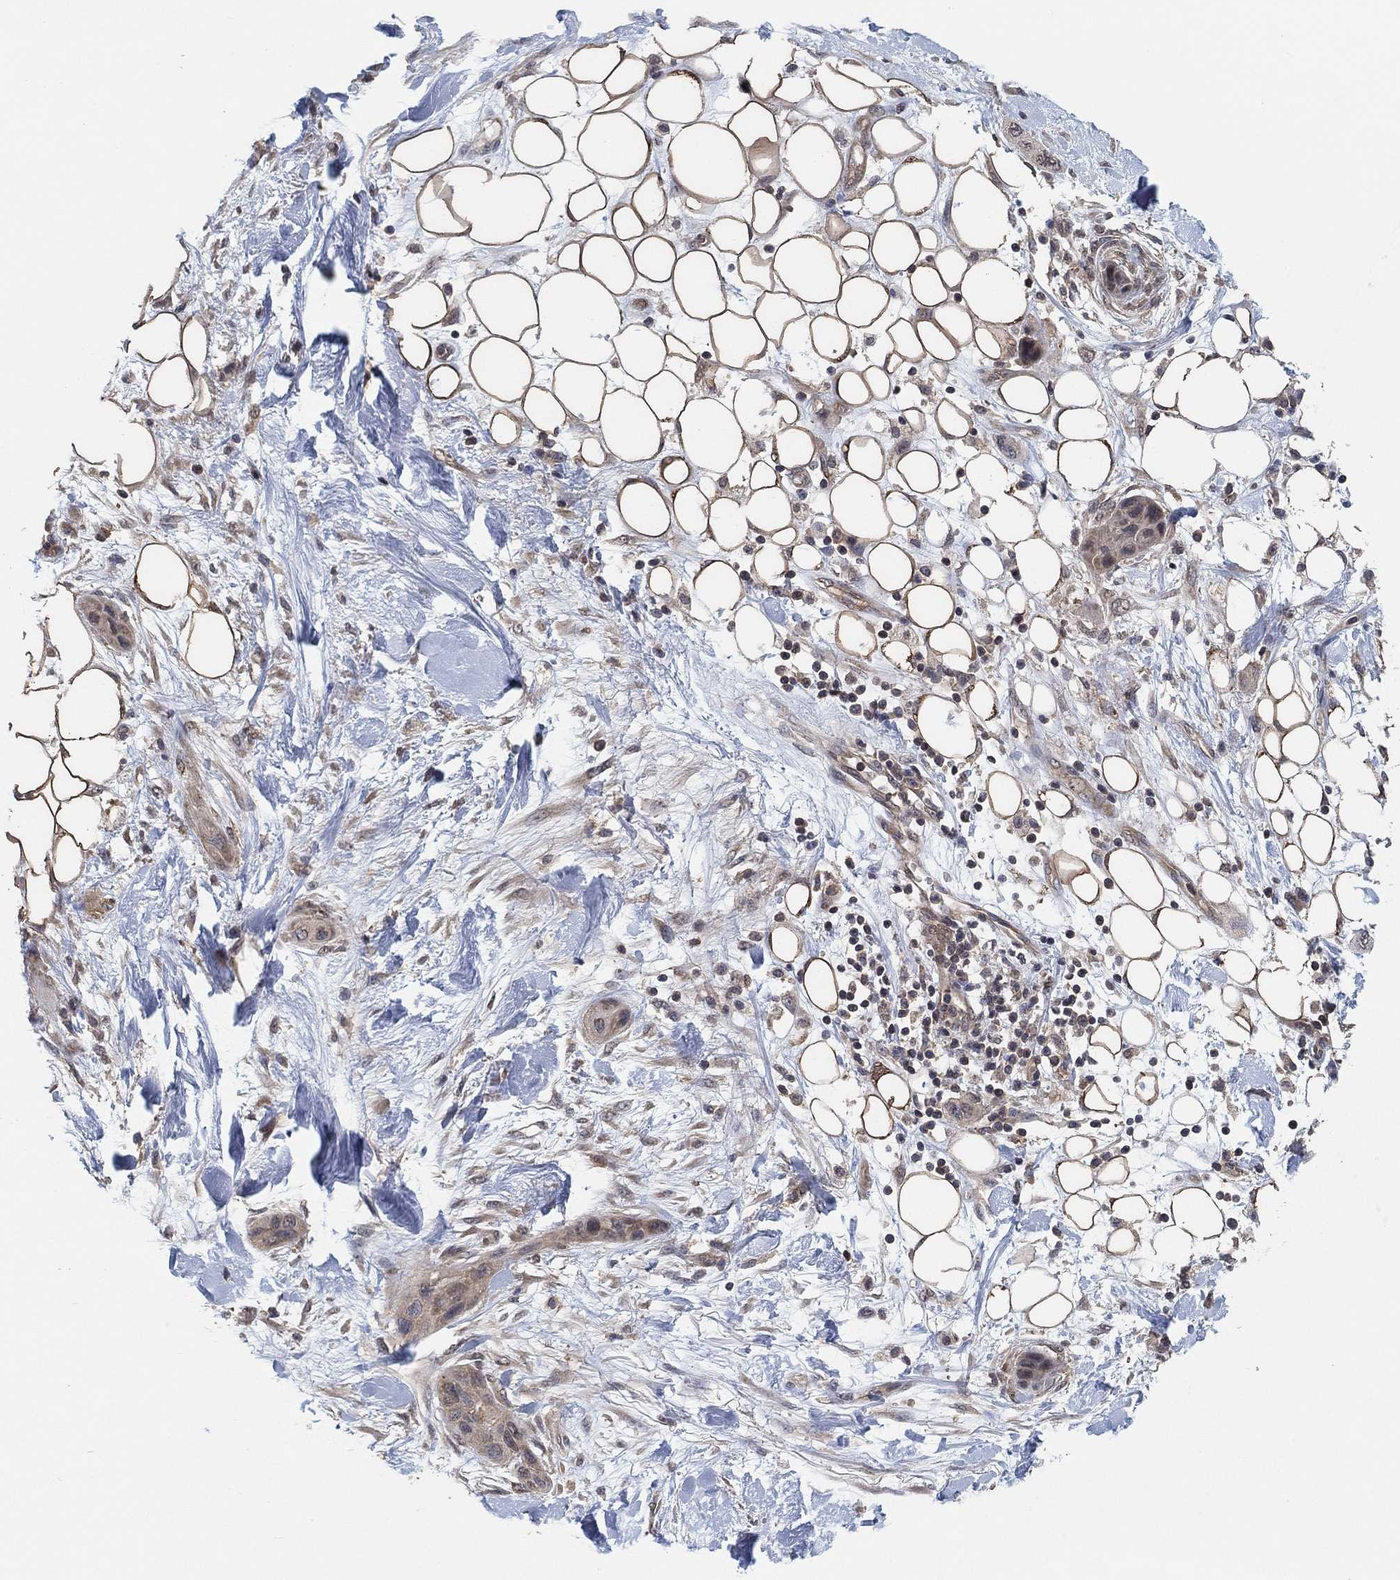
{"staining": {"intensity": "negative", "quantity": "none", "location": "none"}, "tissue": "skin cancer", "cell_type": "Tumor cells", "image_type": "cancer", "snomed": [{"axis": "morphology", "description": "Squamous cell carcinoma, NOS"}, {"axis": "topography", "description": "Skin"}], "caption": "IHC histopathology image of human skin squamous cell carcinoma stained for a protein (brown), which demonstrates no positivity in tumor cells.", "gene": "CCDC43", "patient": {"sex": "male", "age": 79}}